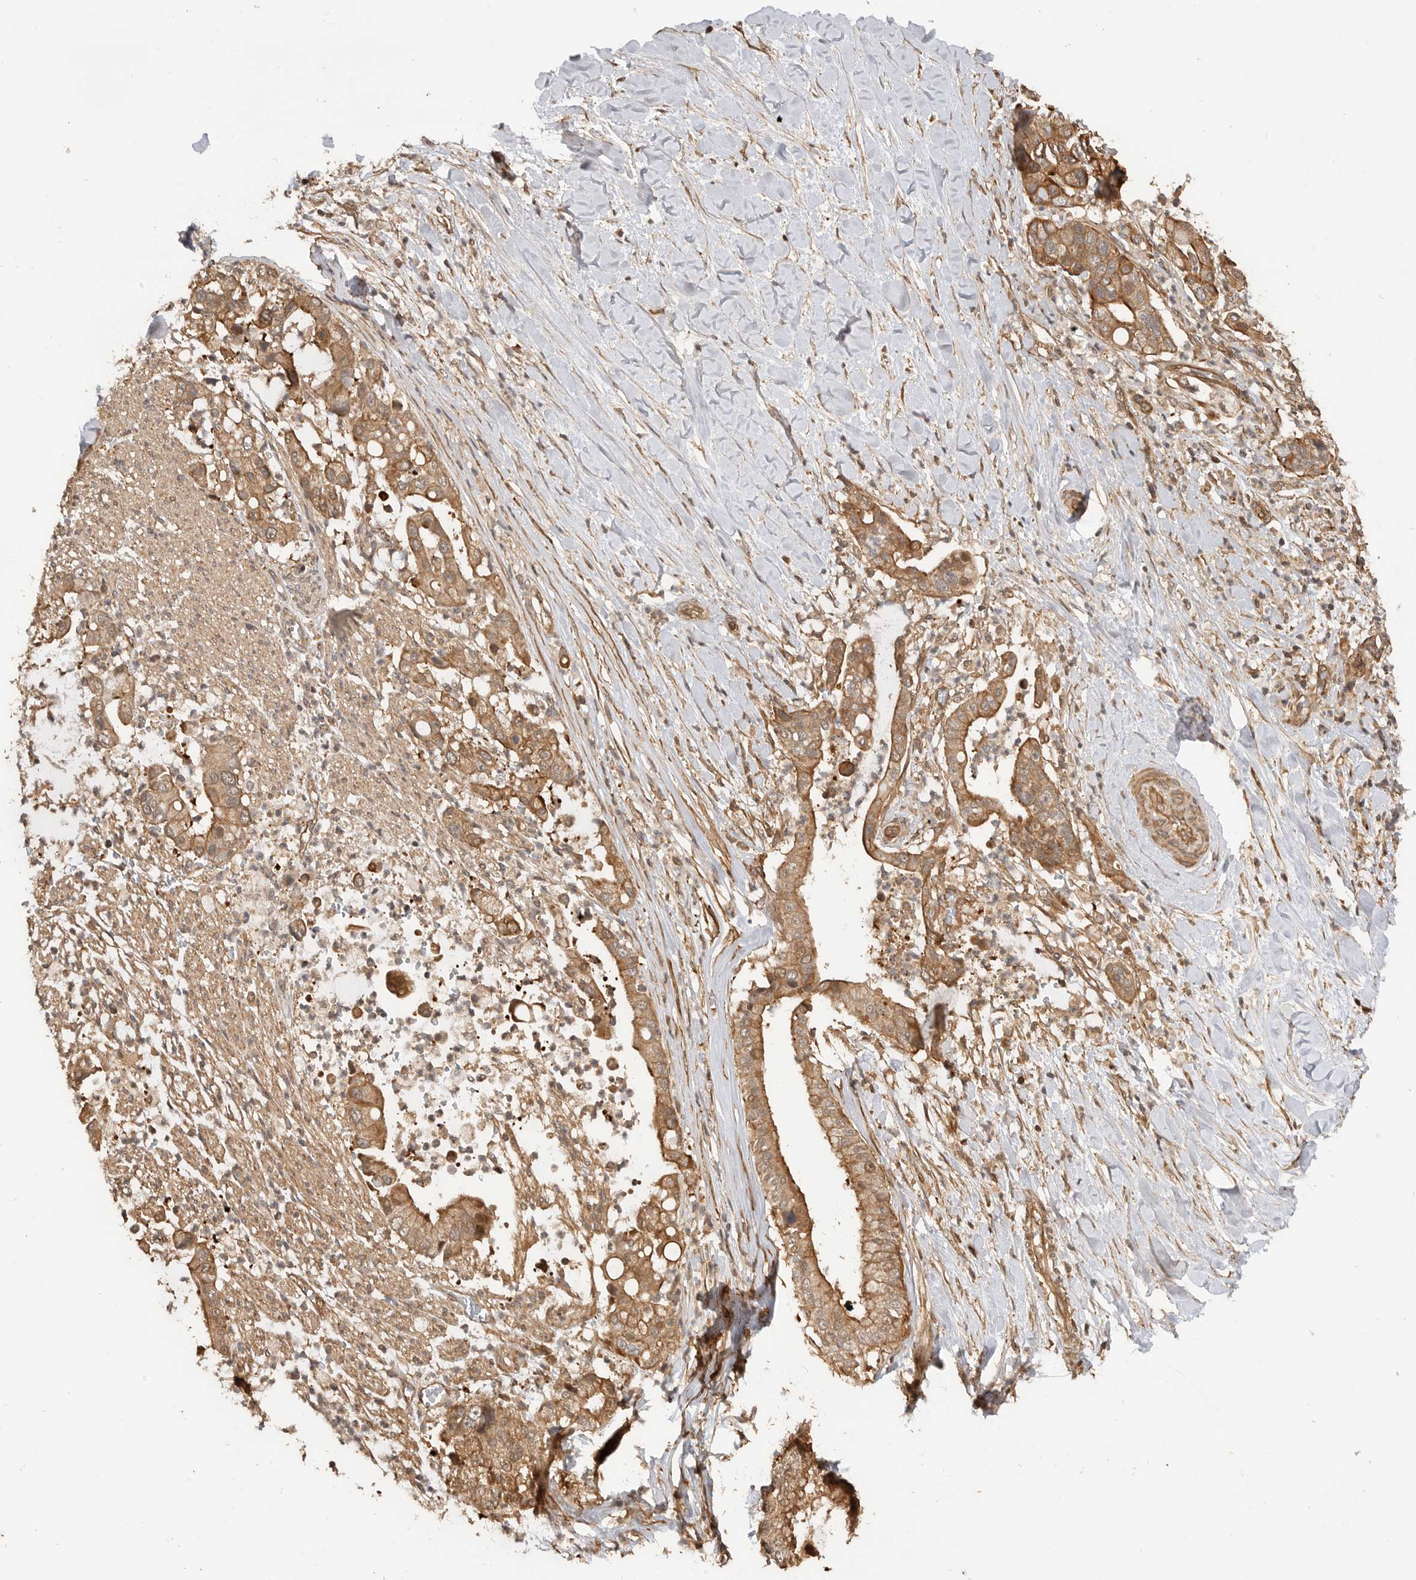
{"staining": {"intensity": "moderate", "quantity": ">75%", "location": "cytoplasmic/membranous"}, "tissue": "liver cancer", "cell_type": "Tumor cells", "image_type": "cancer", "snomed": [{"axis": "morphology", "description": "Cholangiocarcinoma"}, {"axis": "topography", "description": "Liver"}], "caption": "The immunohistochemical stain labels moderate cytoplasmic/membranous expression in tumor cells of liver cholangiocarcinoma tissue.", "gene": "ADPRS", "patient": {"sex": "female", "age": 54}}